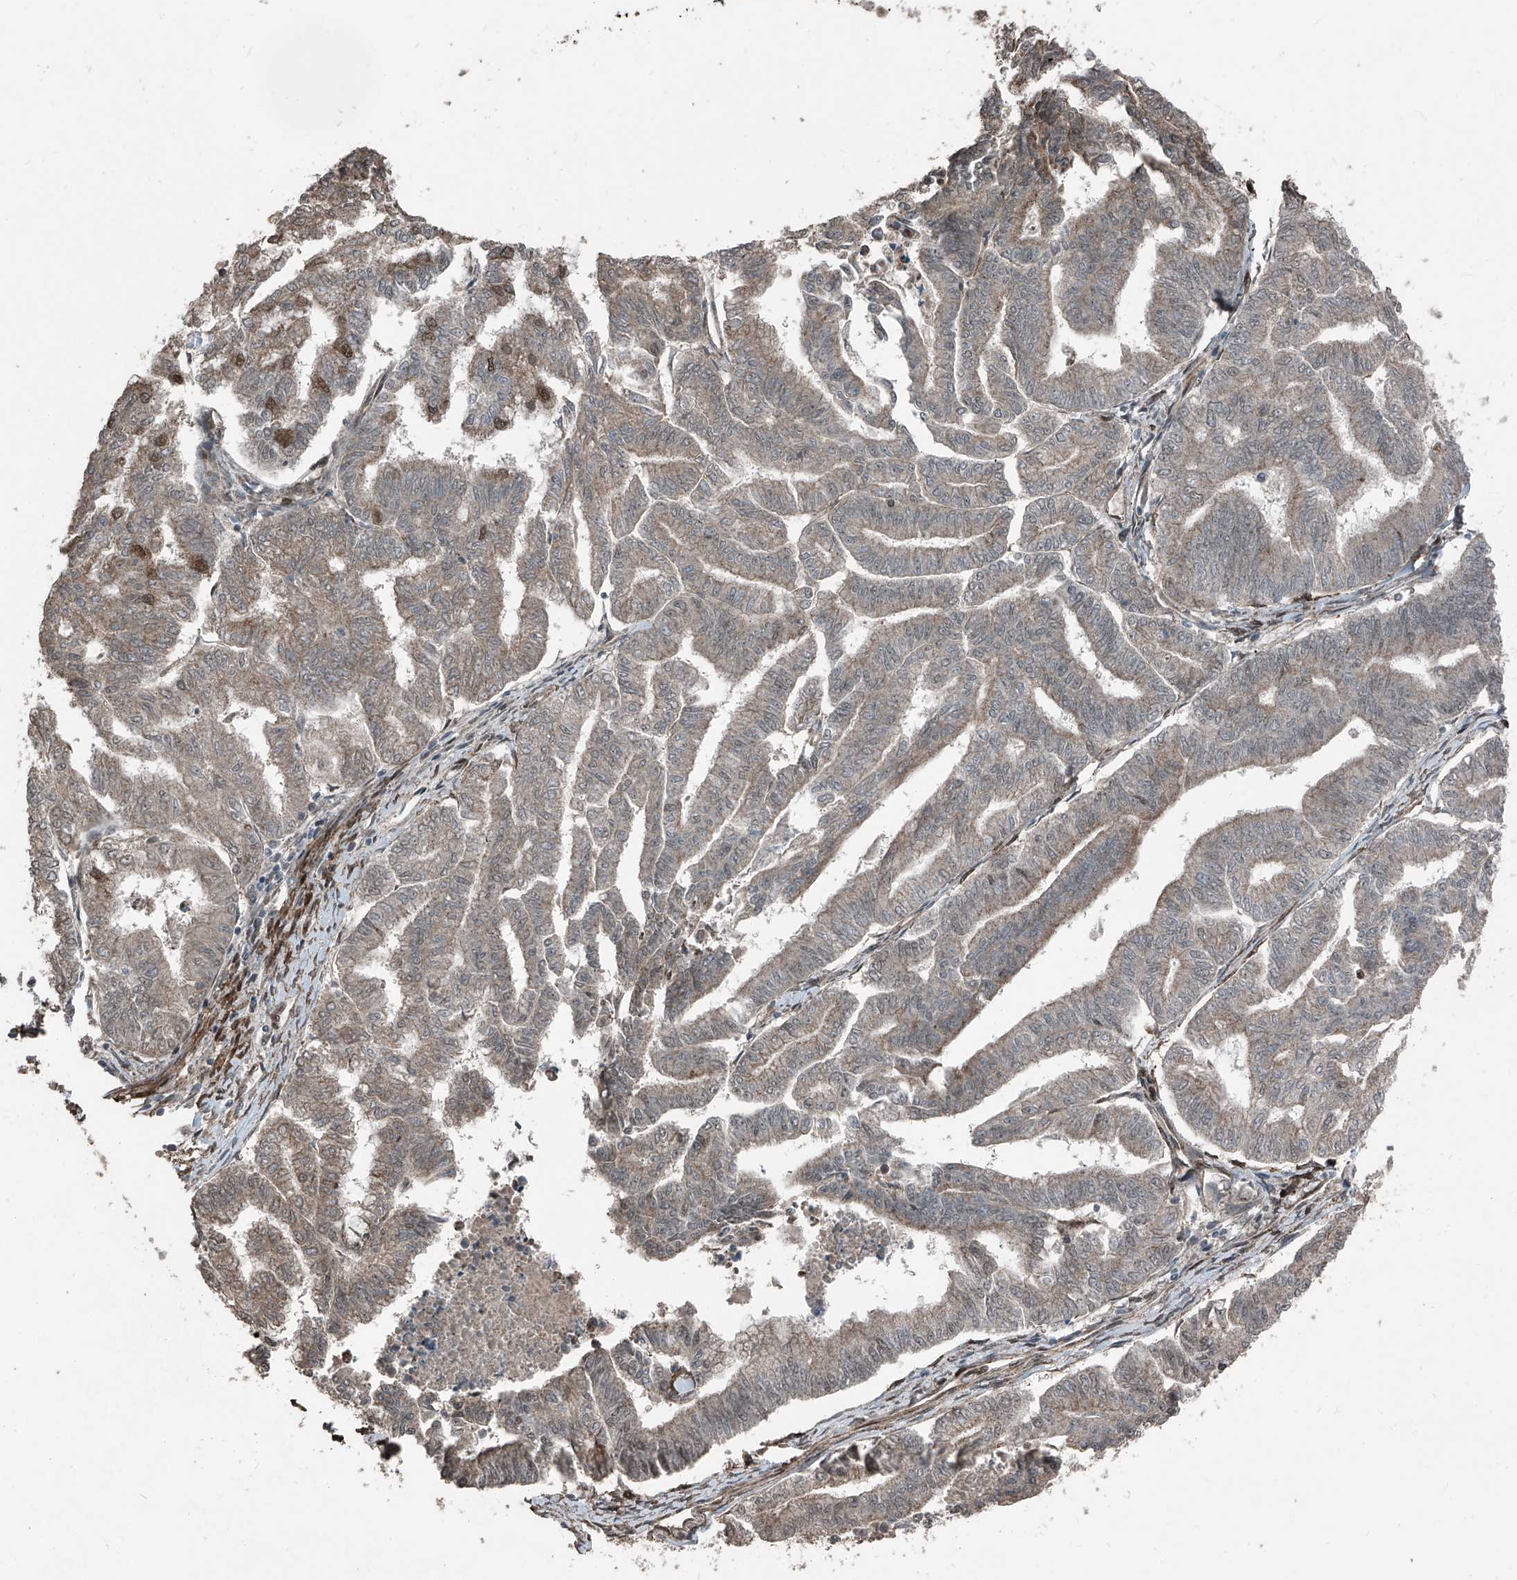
{"staining": {"intensity": "weak", "quantity": ">75%", "location": "cytoplasmic/membranous"}, "tissue": "endometrial cancer", "cell_type": "Tumor cells", "image_type": "cancer", "snomed": [{"axis": "morphology", "description": "Adenocarcinoma, NOS"}, {"axis": "topography", "description": "Endometrium"}], "caption": "Endometrial adenocarcinoma stained with IHC displays weak cytoplasmic/membranous expression in about >75% of tumor cells.", "gene": "ZNF570", "patient": {"sex": "female", "age": 79}}